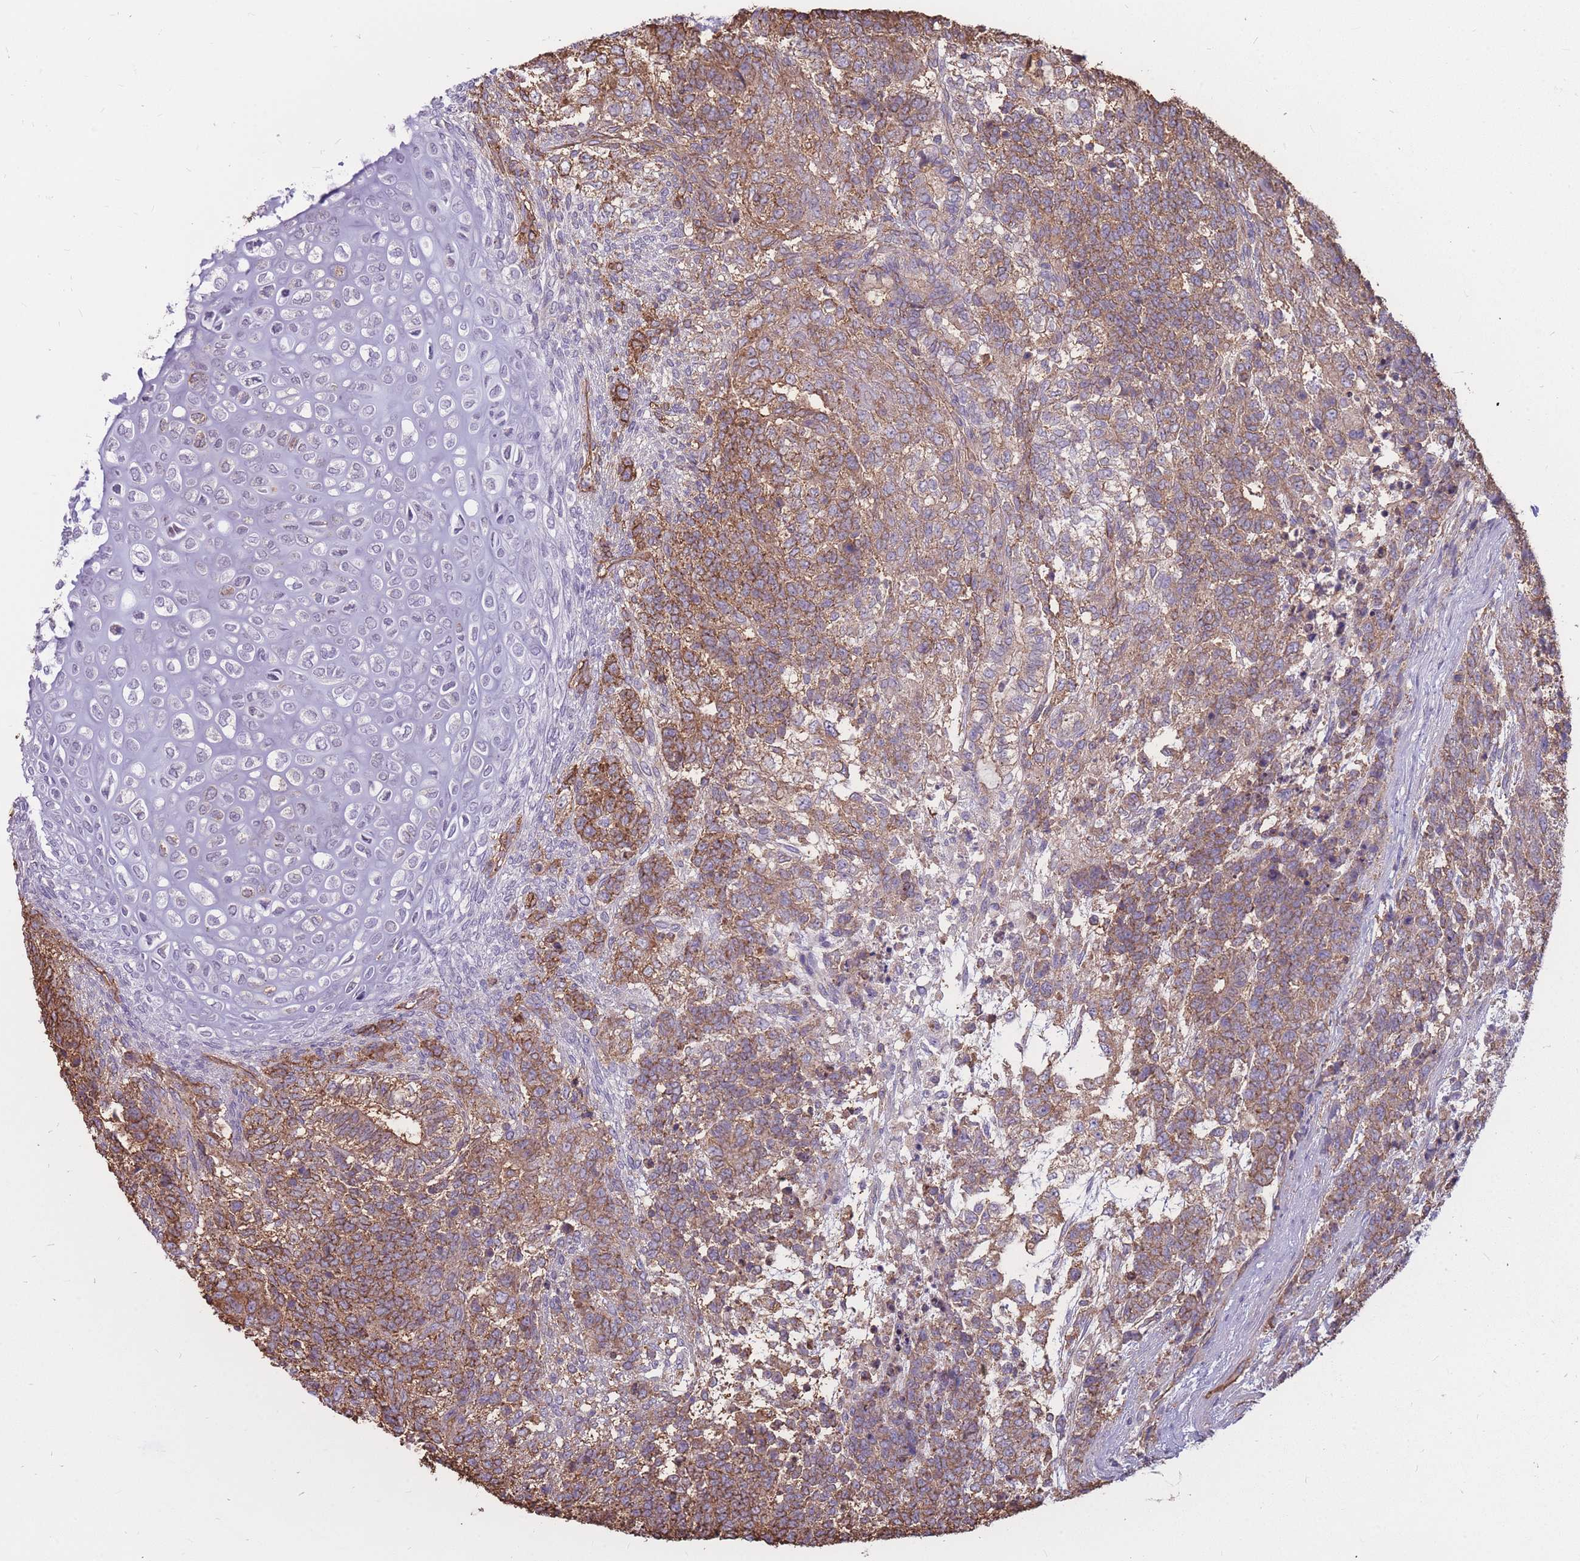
{"staining": {"intensity": "moderate", "quantity": ">75%", "location": "cytoplasmic/membranous"}, "tissue": "testis cancer", "cell_type": "Tumor cells", "image_type": "cancer", "snomed": [{"axis": "morphology", "description": "Carcinoma, Embryonal, NOS"}, {"axis": "topography", "description": "Testis"}], "caption": "This micrograph shows testis cancer stained with immunohistochemistry (IHC) to label a protein in brown. The cytoplasmic/membranous of tumor cells show moderate positivity for the protein. Nuclei are counter-stained blue.", "gene": "GNA11", "patient": {"sex": "male", "age": 23}}